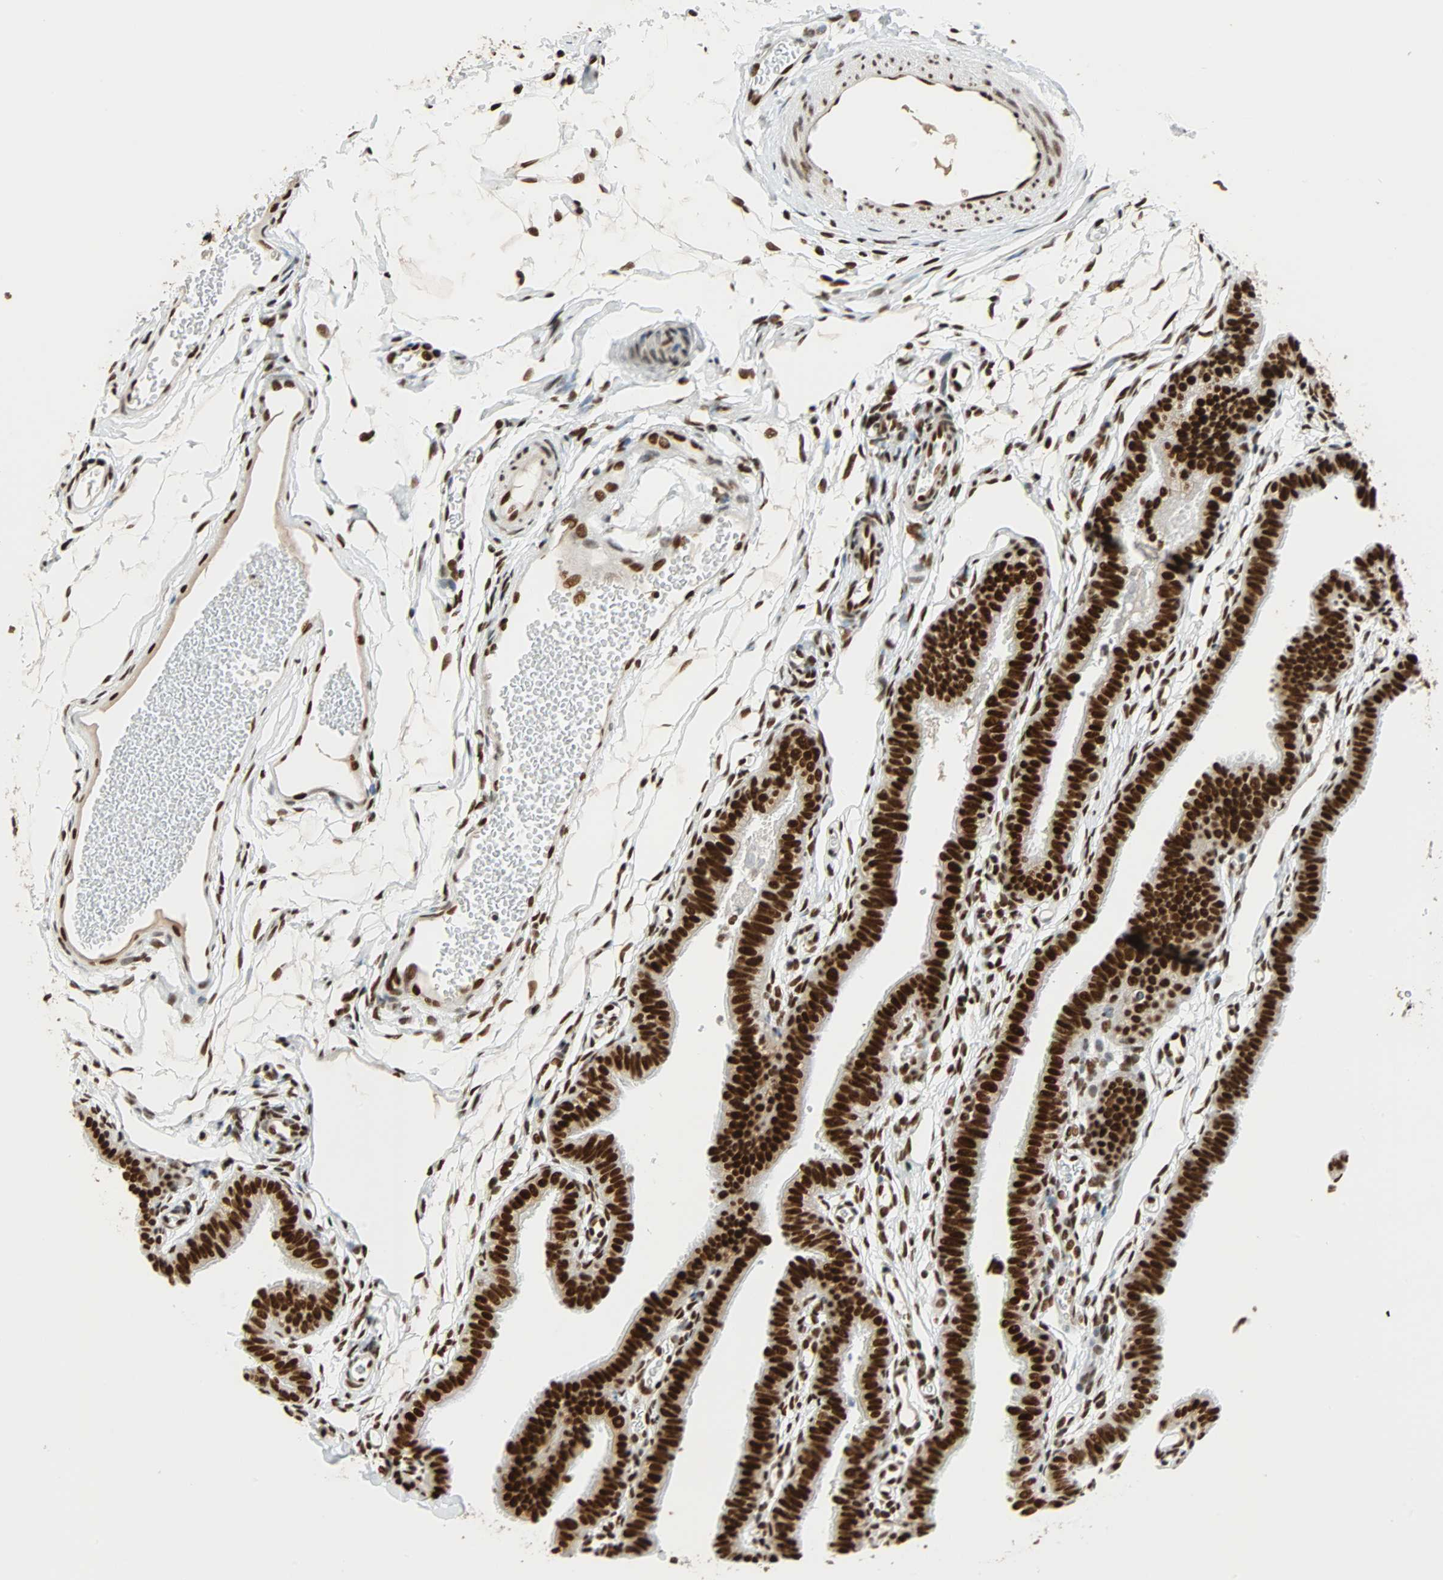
{"staining": {"intensity": "strong", "quantity": ">75%", "location": "nuclear"}, "tissue": "fallopian tube", "cell_type": "Glandular cells", "image_type": "normal", "snomed": [{"axis": "morphology", "description": "Normal tissue, NOS"}, {"axis": "topography", "description": "Fallopian tube"}, {"axis": "topography", "description": "Placenta"}], "caption": "A brown stain labels strong nuclear positivity of a protein in glandular cells of normal fallopian tube.", "gene": "CDK12", "patient": {"sex": "female", "age": 34}}